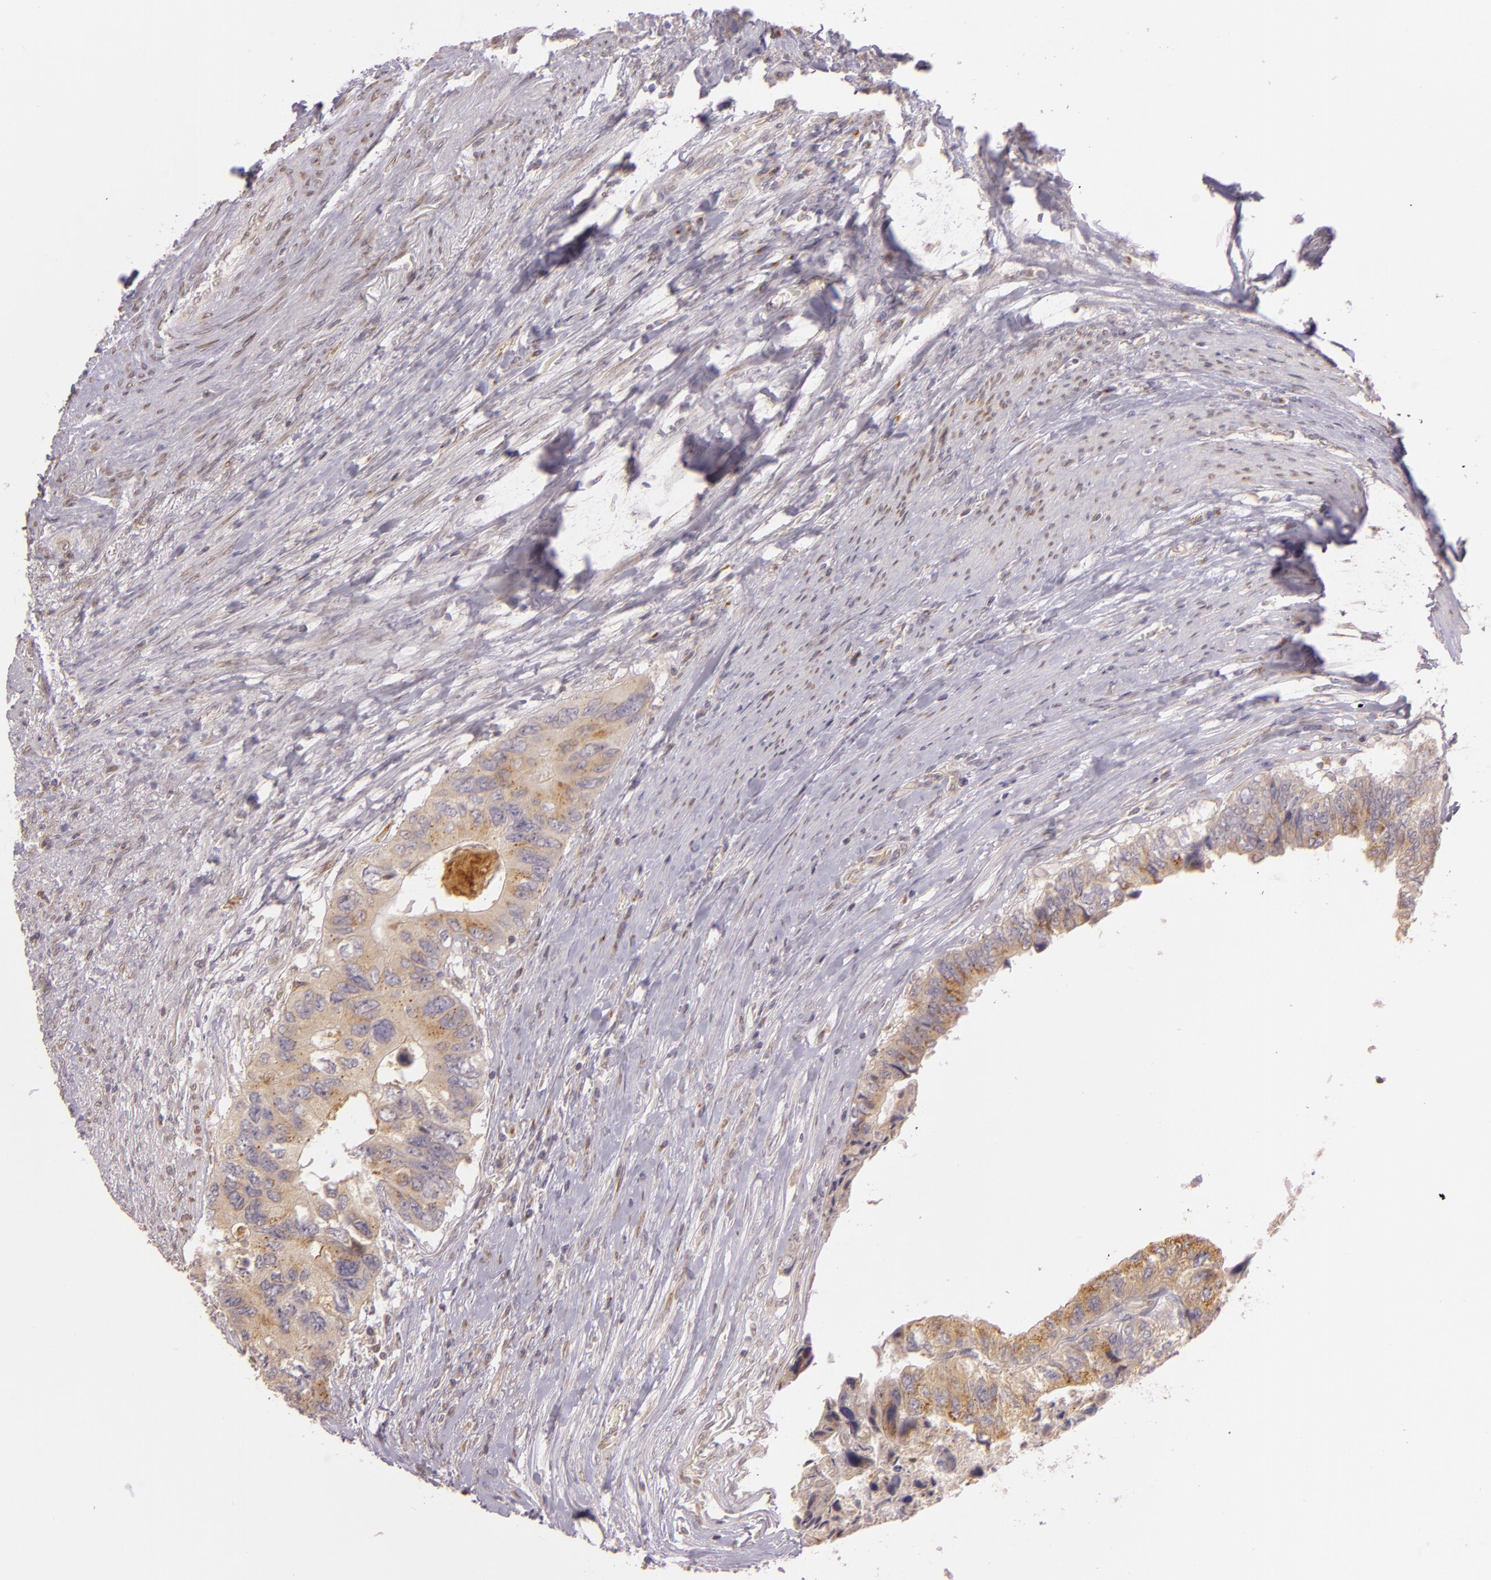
{"staining": {"intensity": "moderate", "quantity": ">75%", "location": "cytoplasmic/membranous"}, "tissue": "colorectal cancer", "cell_type": "Tumor cells", "image_type": "cancer", "snomed": [{"axis": "morphology", "description": "Adenocarcinoma, NOS"}, {"axis": "topography", "description": "Rectum"}], "caption": "Colorectal adenocarcinoma was stained to show a protein in brown. There is medium levels of moderate cytoplasmic/membranous positivity in approximately >75% of tumor cells.", "gene": "LGMN", "patient": {"sex": "female", "age": 82}}